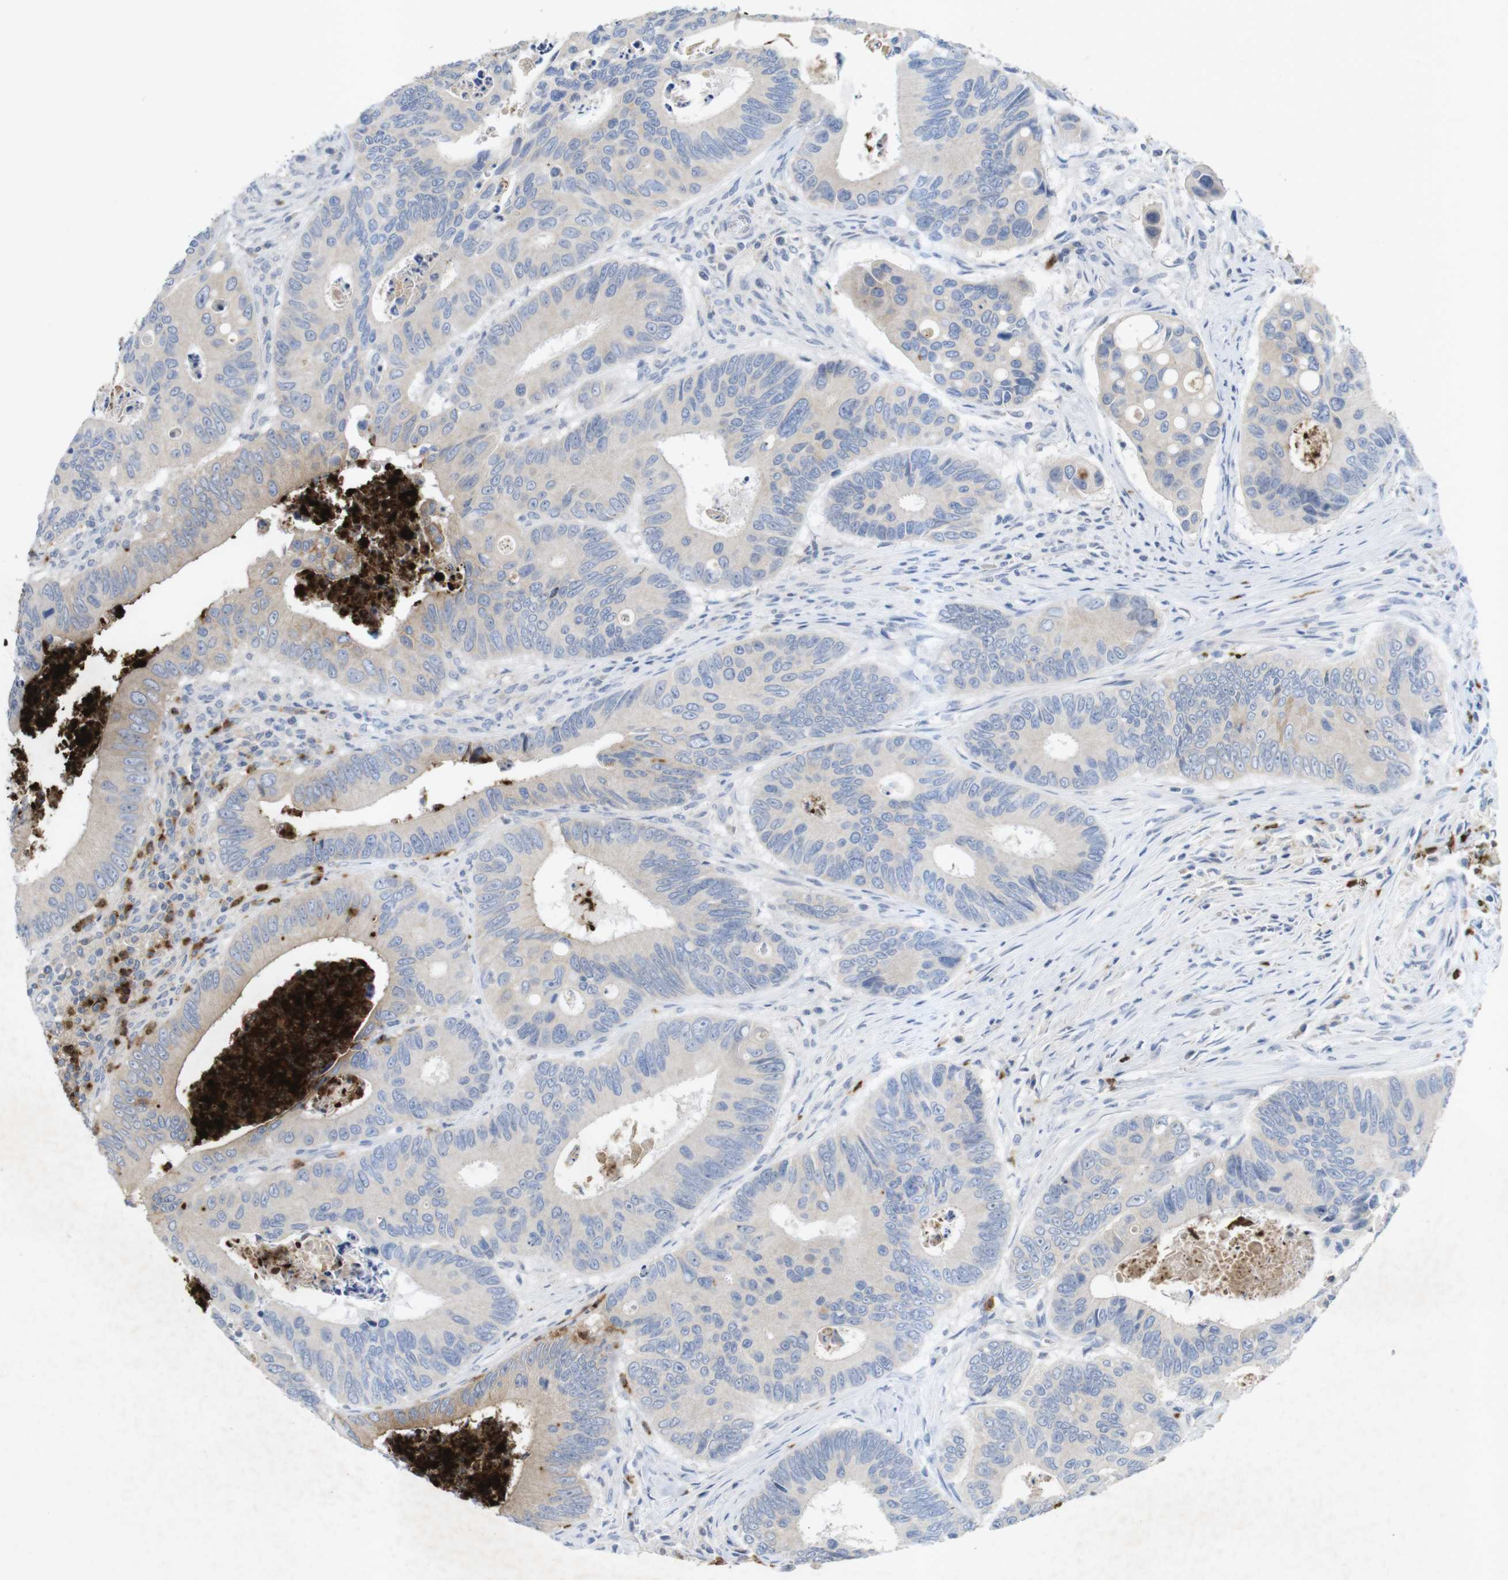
{"staining": {"intensity": "negative", "quantity": "none", "location": "none"}, "tissue": "colorectal cancer", "cell_type": "Tumor cells", "image_type": "cancer", "snomed": [{"axis": "morphology", "description": "Inflammation, NOS"}, {"axis": "morphology", "description": "Adenocarcinoma, NOS"}, {"axis": "topography", "description": "Colon"}], "caption": "Tumor cells show no significant positivity in colorectal adenocarcinoma. (DAB IHC with hematoxylin counter stain).", "gene": "TSPAN14", "patient": {"sex": "male", "age": 72}}